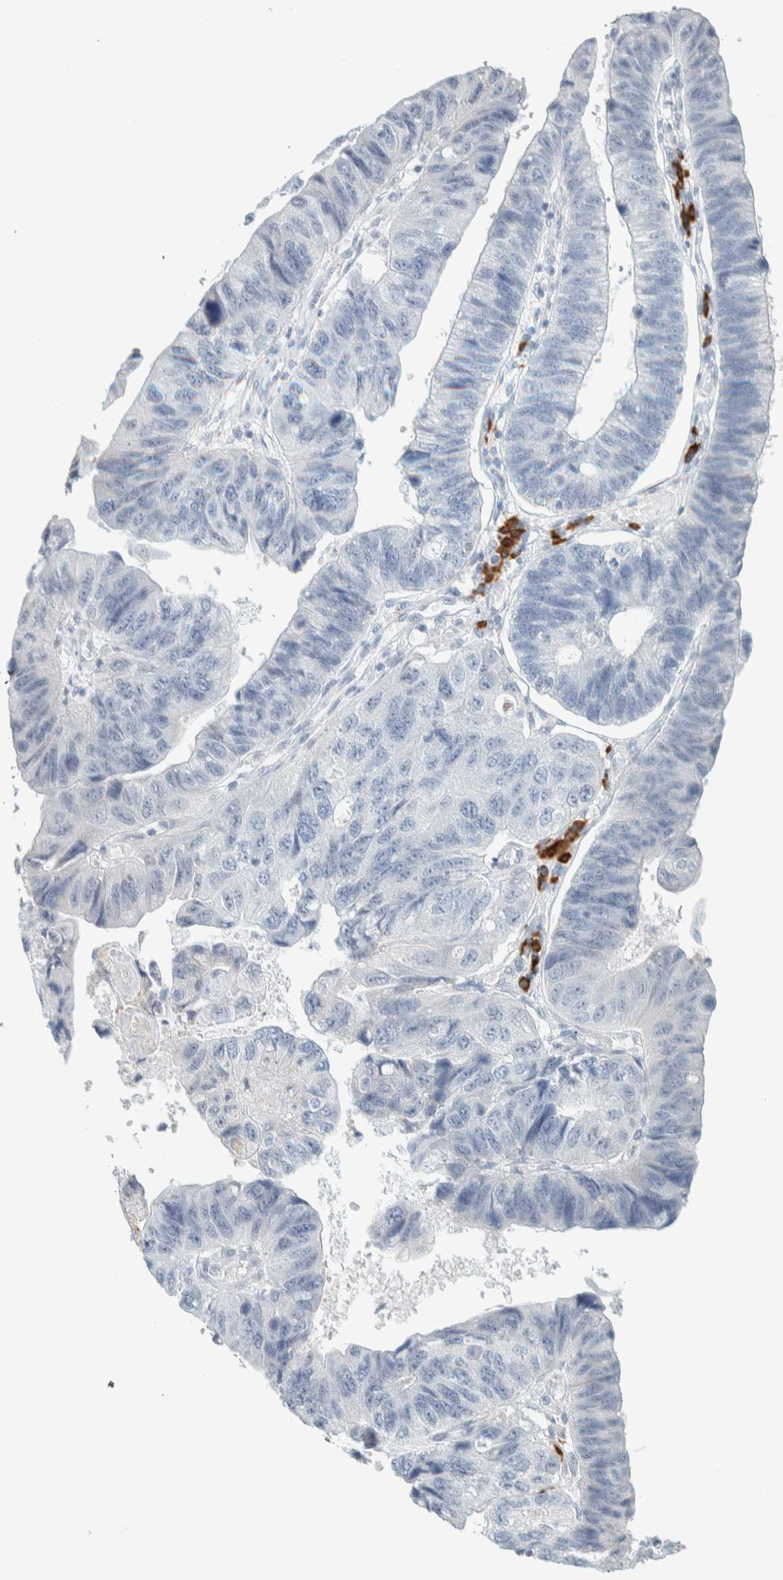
{"staining": {"intensity": "negative", "quantity": "none", "location": "none"}, "tissue": "stomach cancer", "cell_type": "Tumor cells", "image_type": "cancer", "snomed": [{"axis": "morphology", "description": "Adenocarcinoma, NOS"}, {"axis": "topography", "description": "Stomach"}], "caption": "Immunohistochemical staining of stomach cancer (adenocarcinoma) demonstrates no significant expression in tumor cells.", "gene": "ARHGAP27", "patient": {"sex": "male", "age": 59}}